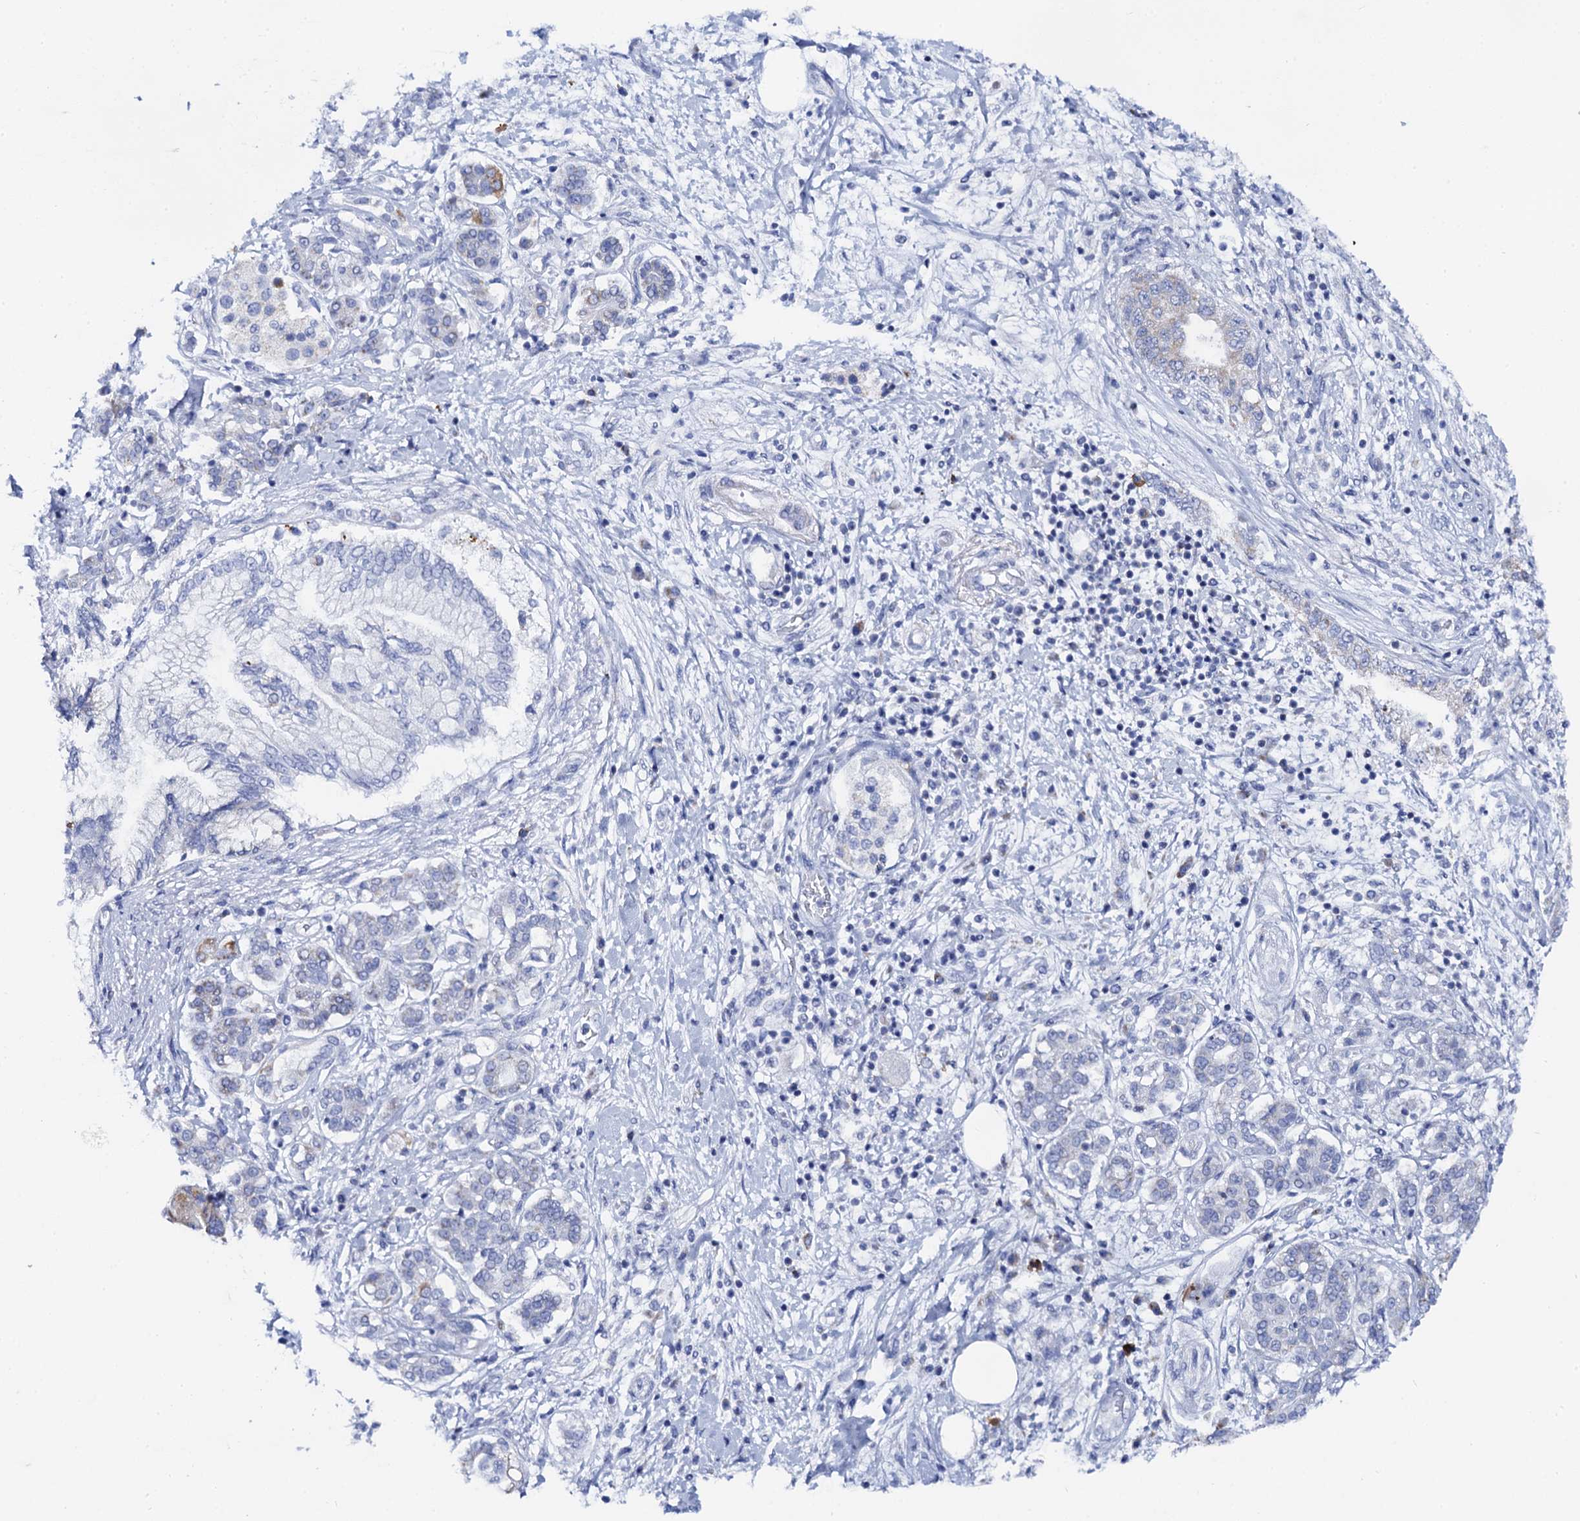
{"staining": {"intensity": "negative", "quantity": "none", "location": "none"}, "tissue": "pancreatic cancer", "cell_type": "Tumor cells", "image_type": "cancer", "snomed": [{"axis": "morphology", "description": "Adenocarcinoma, NOS"}, {"axis": "topography", "description": "Pancreas"}], "caption": "IHC histopathology image of human pancreatic cancer (adenocarcinoma) stained for a protein (brown), which reveals no staining in tumor cells. (DAB (3,3'-diaminobenzidine) IHC, high magnification).", "gene": "ACADSB", "patient": {"sex": "female", "age": 73}}